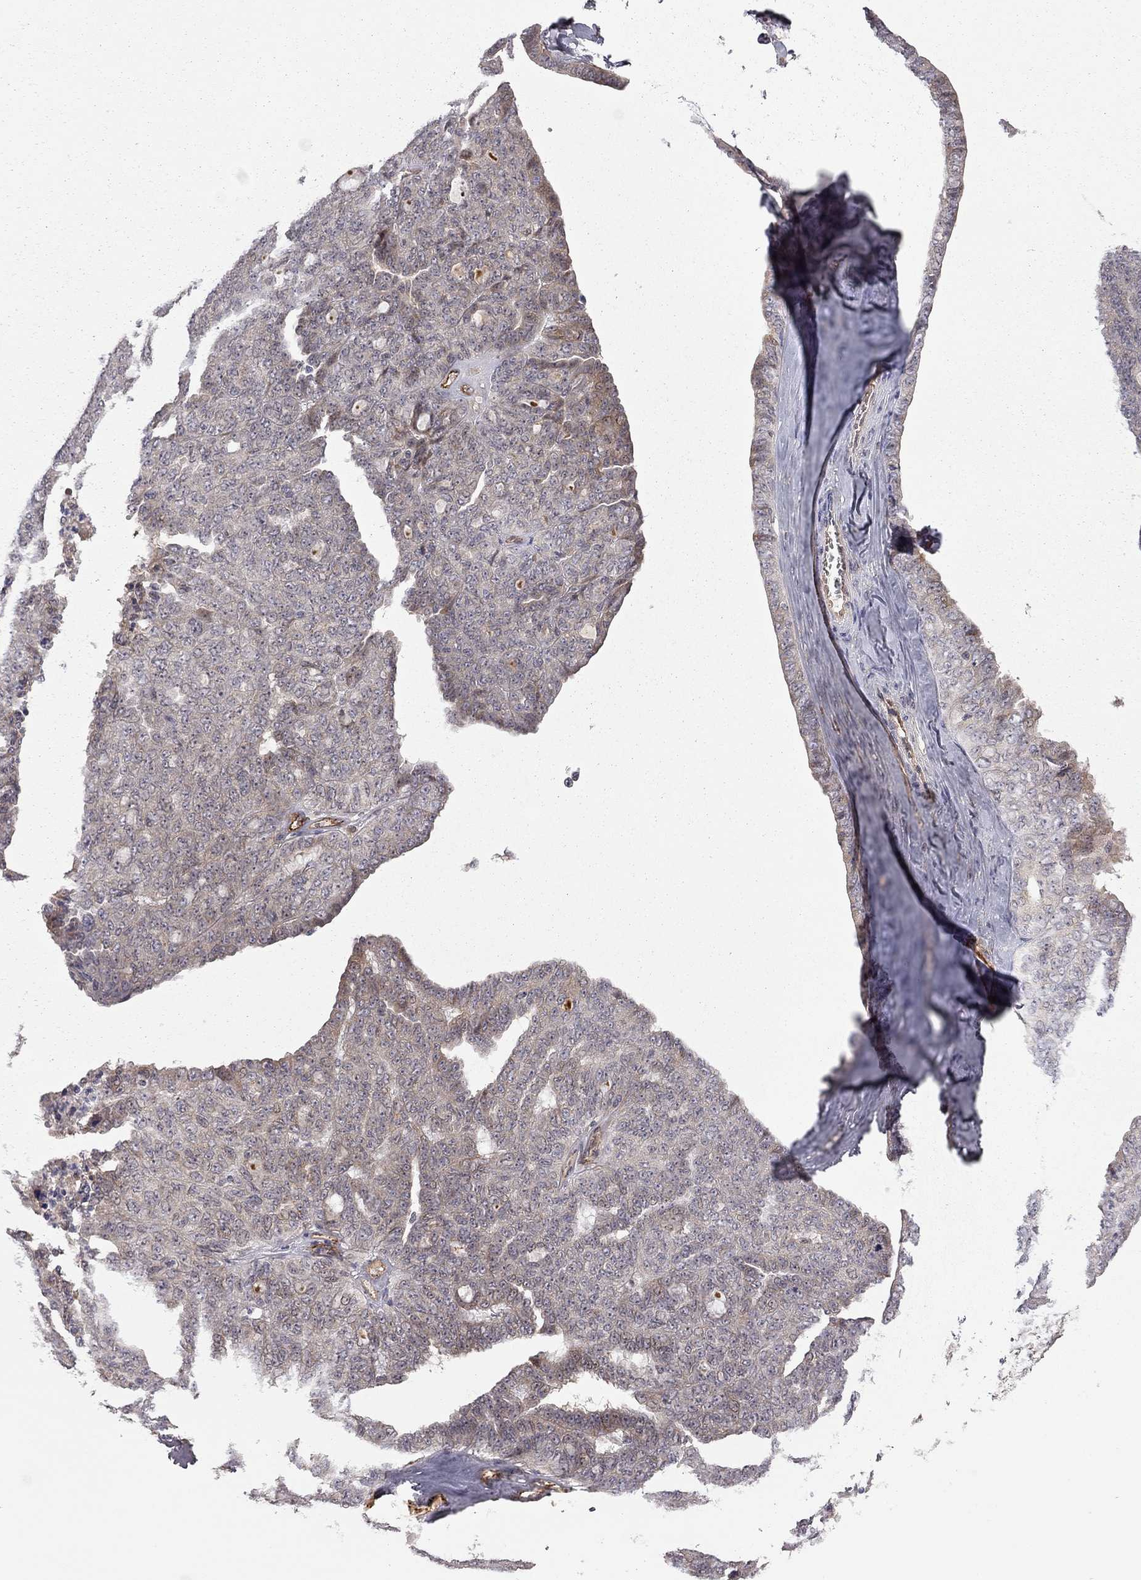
{"staining": {"intensity": "negative", "quantity": "none", "location": "none"}, "tissue": "ovarian cancer", "cell_type": "Tumor cells", "image_type": "cancer", "snomed": [{"axis": "morphology", "description": "Cystadenocarcinoma, serous, NOS"}, {"axis": "topography", "description": "Ovary"}], "caption": "IHC photomicrograph of neoplastic tissue: ovarian cancer (serous cystadenocarcinoma) stained with DAB exhibits no significant protein positivity in tumor cells. Brightfield microscopy of IHC stained with DAB (3,3'-diaminobenzidine) (brown) and hematoxylin (blue), captured at high magnification.", "gene": "EXOC3L2", "patient": {"sex": "female", "age": 71}}